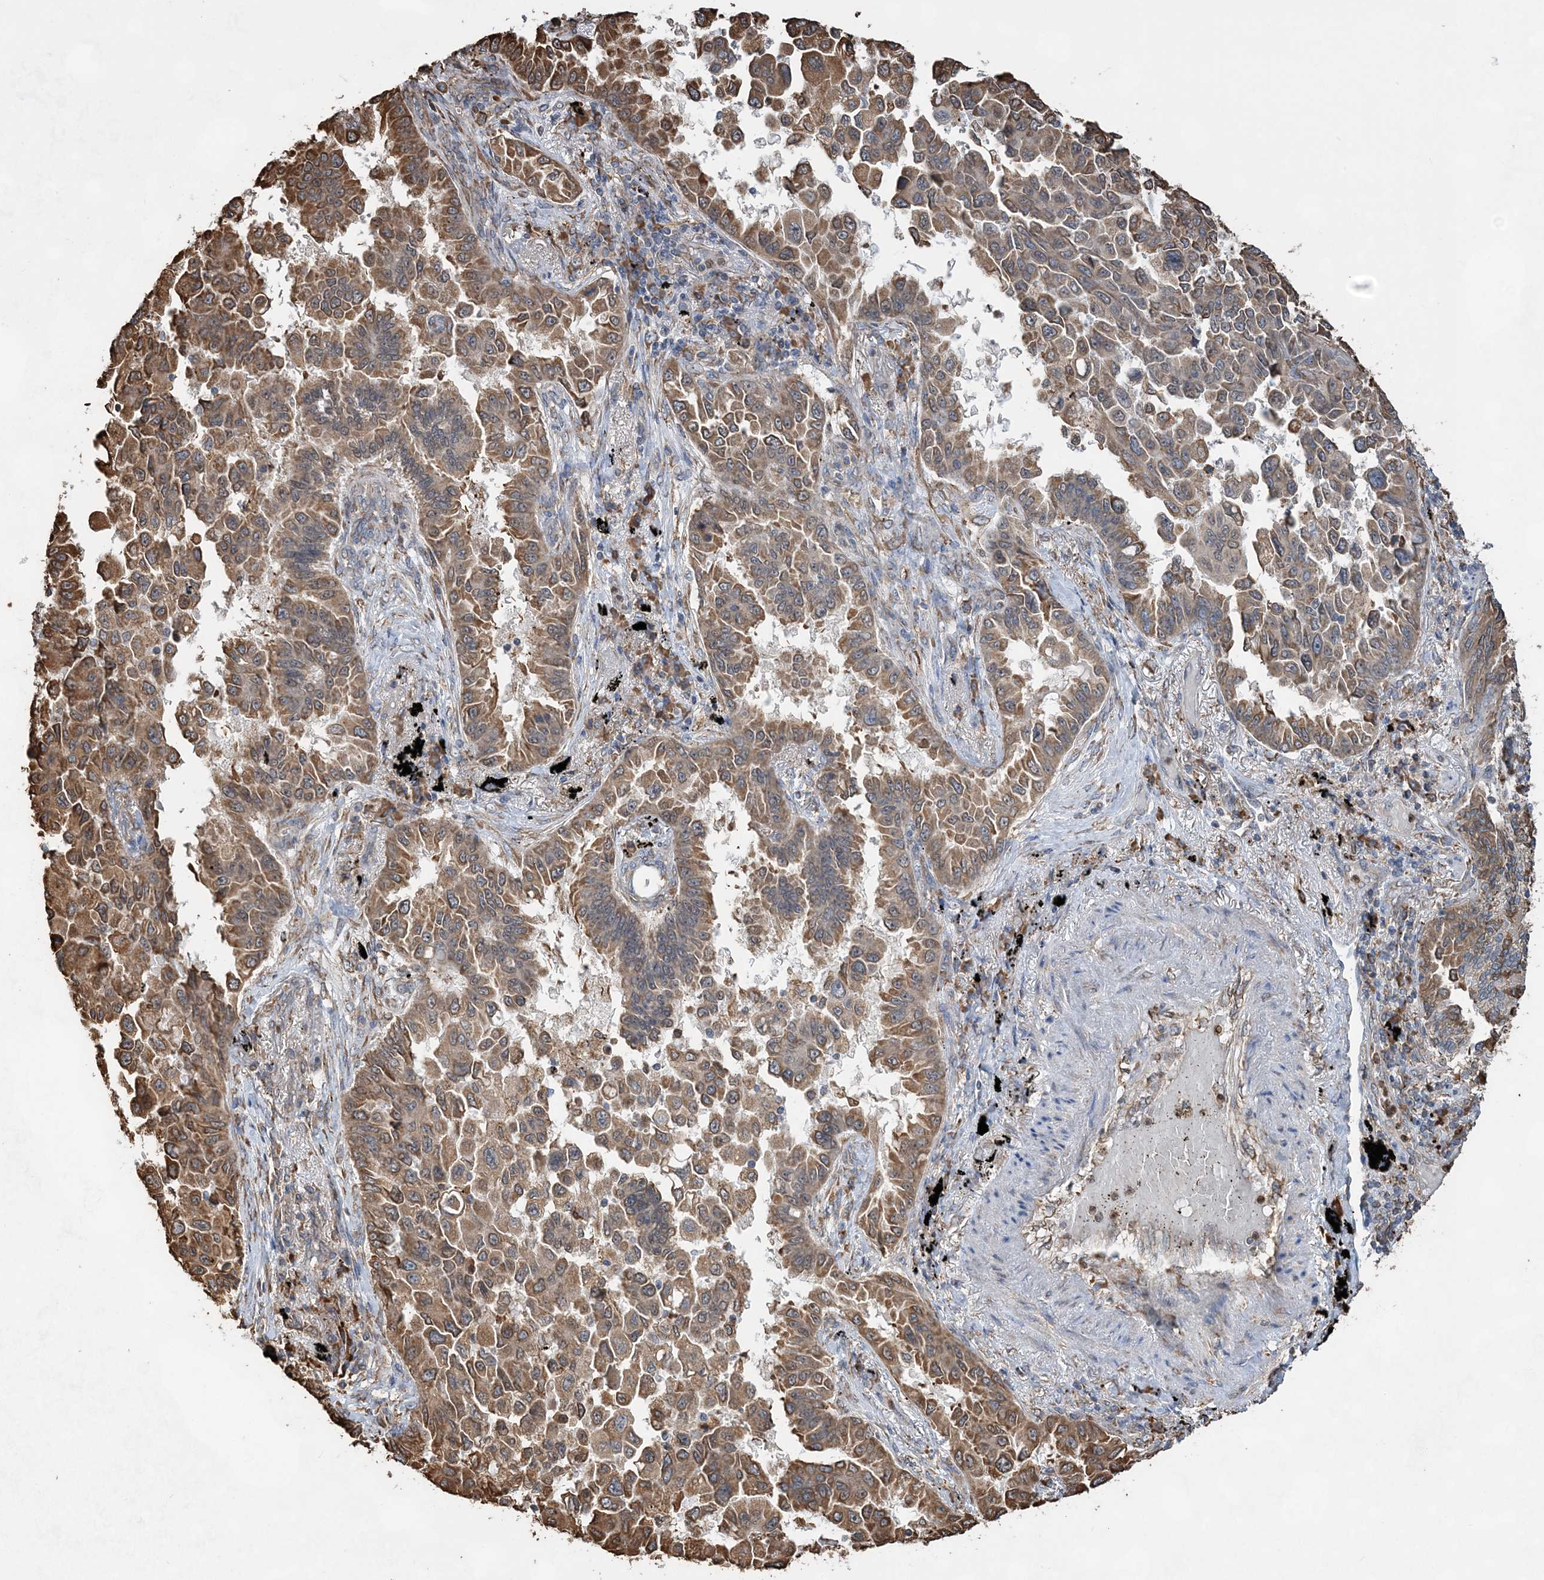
{"staining": {"intensity": "moderate", "quantity": ">75%", "location": "cytoplasmic/membranous"}, "tissue": "lung cancer", "cell_type": "Tumor cells", "image_type": "cancer", "snomed": [{"axis": "morphology", "description": "Adenocarcinoma, NOS"}, {"axis": "topography", "description": "Lung"}], "caption": "Immunohistochemical staining of lung cancer displays medium levels of moderate cytoplasmic/membranous protein staining in about >75% of tumor cells.", "gene": "WDR12", "patient": {"sex": "female", "age": 67}}